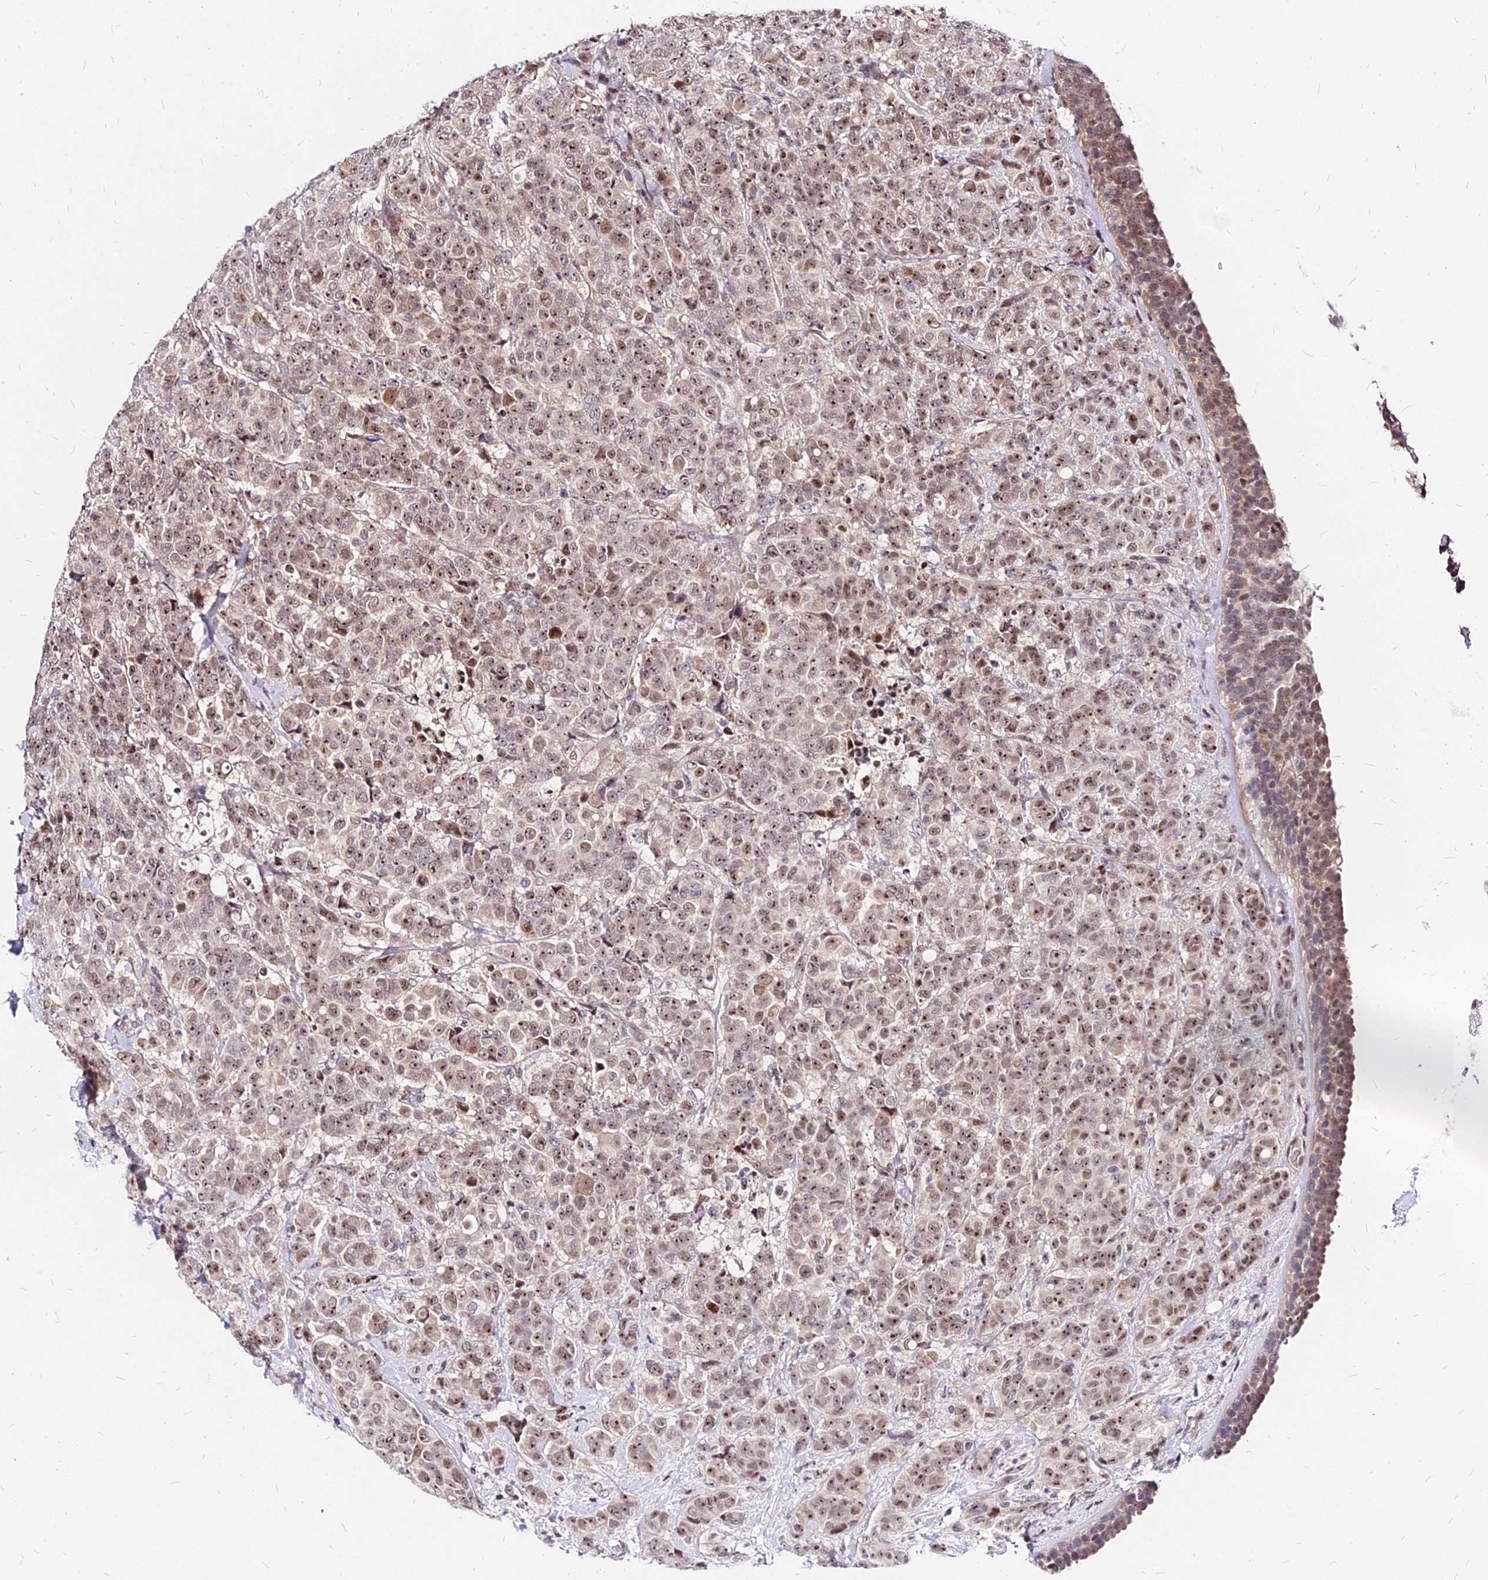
{"staining": {"intensity": "moderate", "quantity": ">75%", "location": "nuclear"}, "tissue": "breast cancer", "cell_type": "Tumor cells", "image_type": "cancer", "snomed": [{"axis": "morphology", "description": "Duct carcinoma"}, {"axis": "topography", "description": "Breast"}], "caption": "Immunohistochemical staining of human breast infiltrating ductal carcinoma shows medium levels of moderate nuclear protein expression in approximately >75% of tumor cells. (Brightfield microscopy of DAB IHC at high magnification).", "gene": "DDX55", "patient": {"sex": "female", "age": 40}}